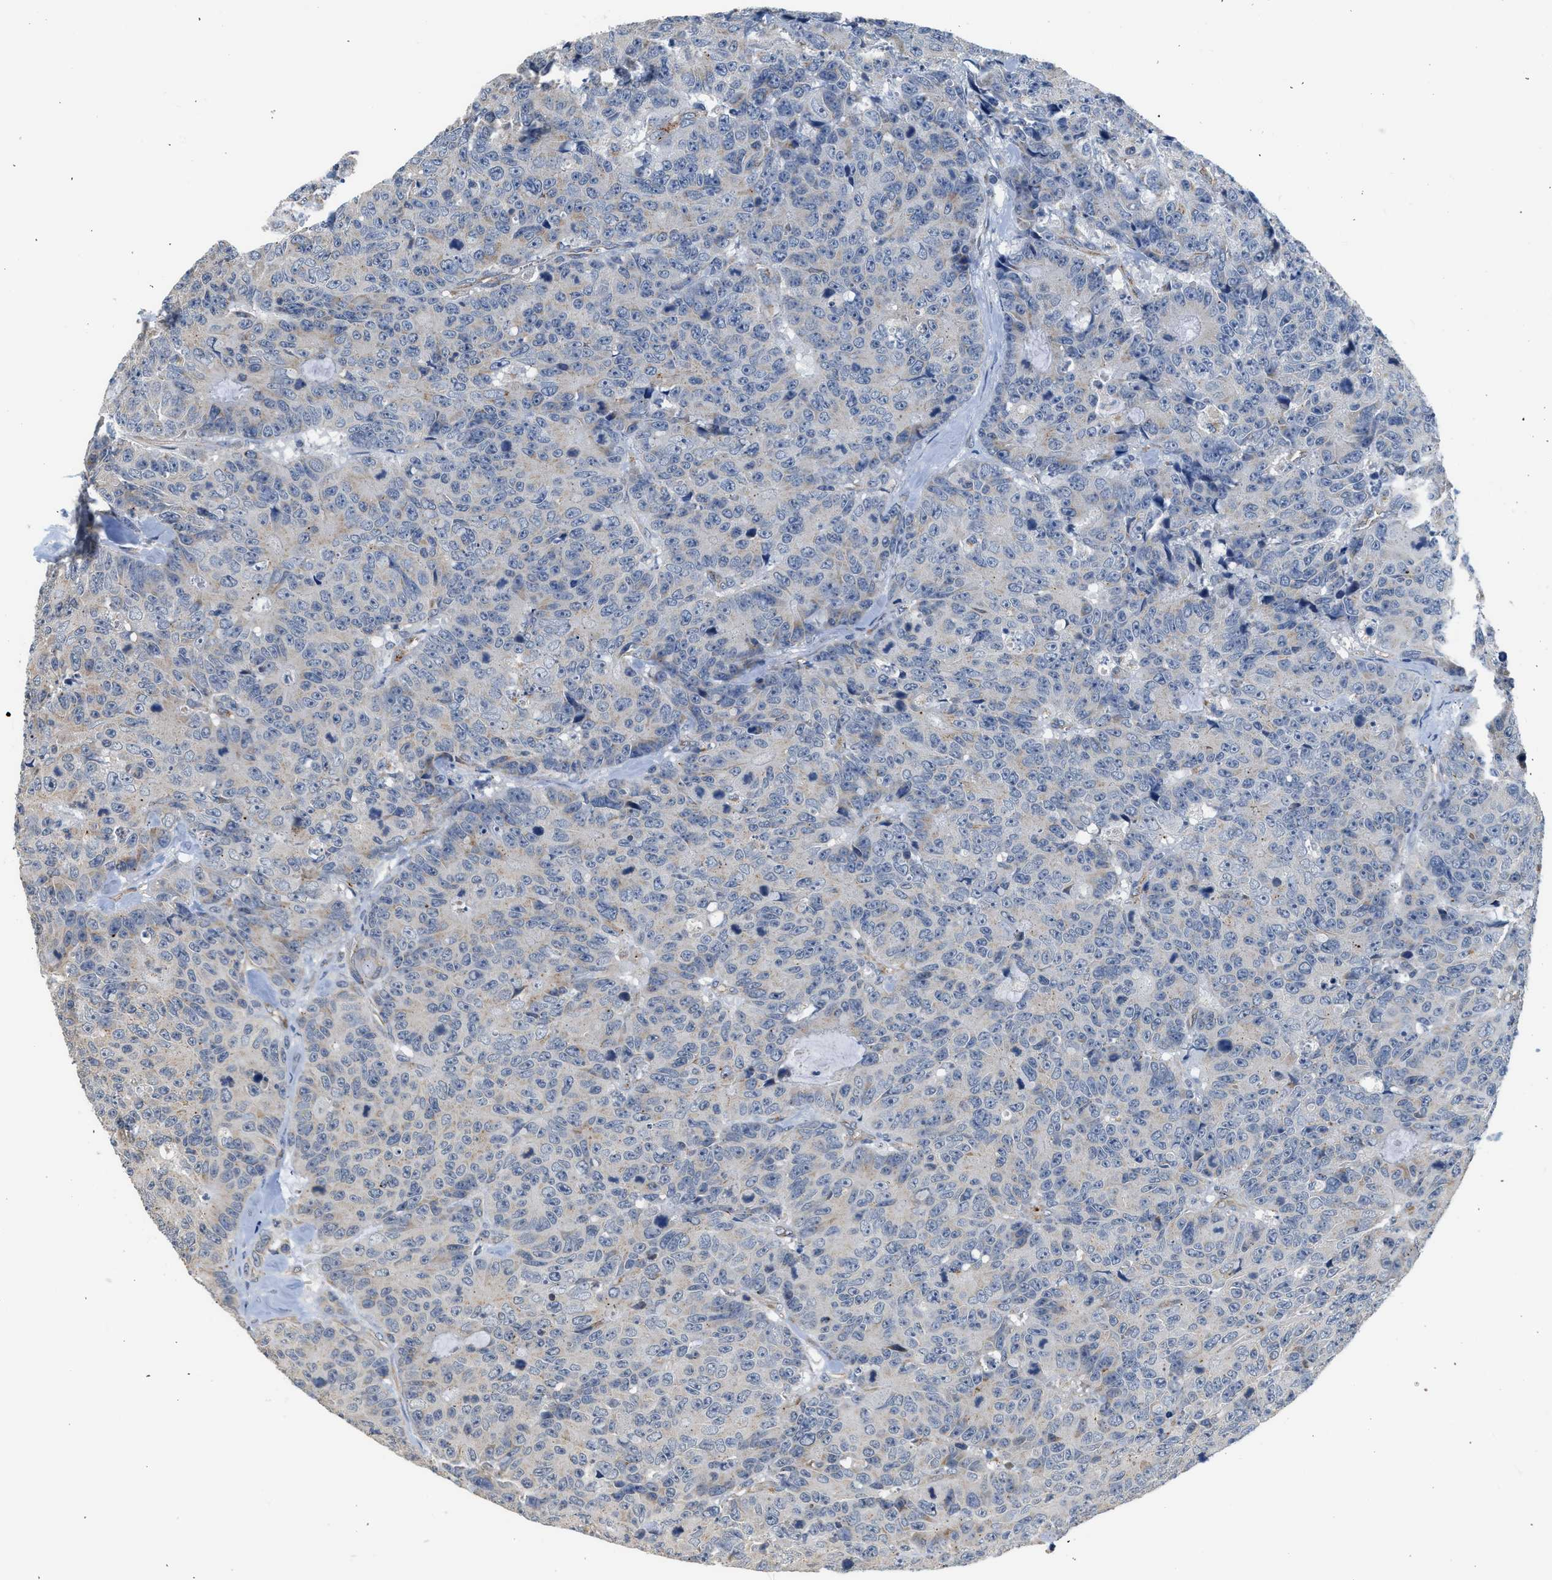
{"staining": {"intensity": "negative", "quantity": "none", "location": "none"}, "tissue": "colorectal cancer", "cell_type": "Tumor cells", "image_type": "cancer", "snomed": [{"axis": "morphology", "description": "Adenocarcinoma, NOS"}, {"axis": "topography", "description": "Colon"}], "caption": "Protein analysis of colorectal adenocarcinoma exhibits no significant expression in tumor cells. (DAB immunohistochemistry with hematoxylin counter stain).", "gene": "PIM1", "patient": {"sex": "female", "age": 86}}